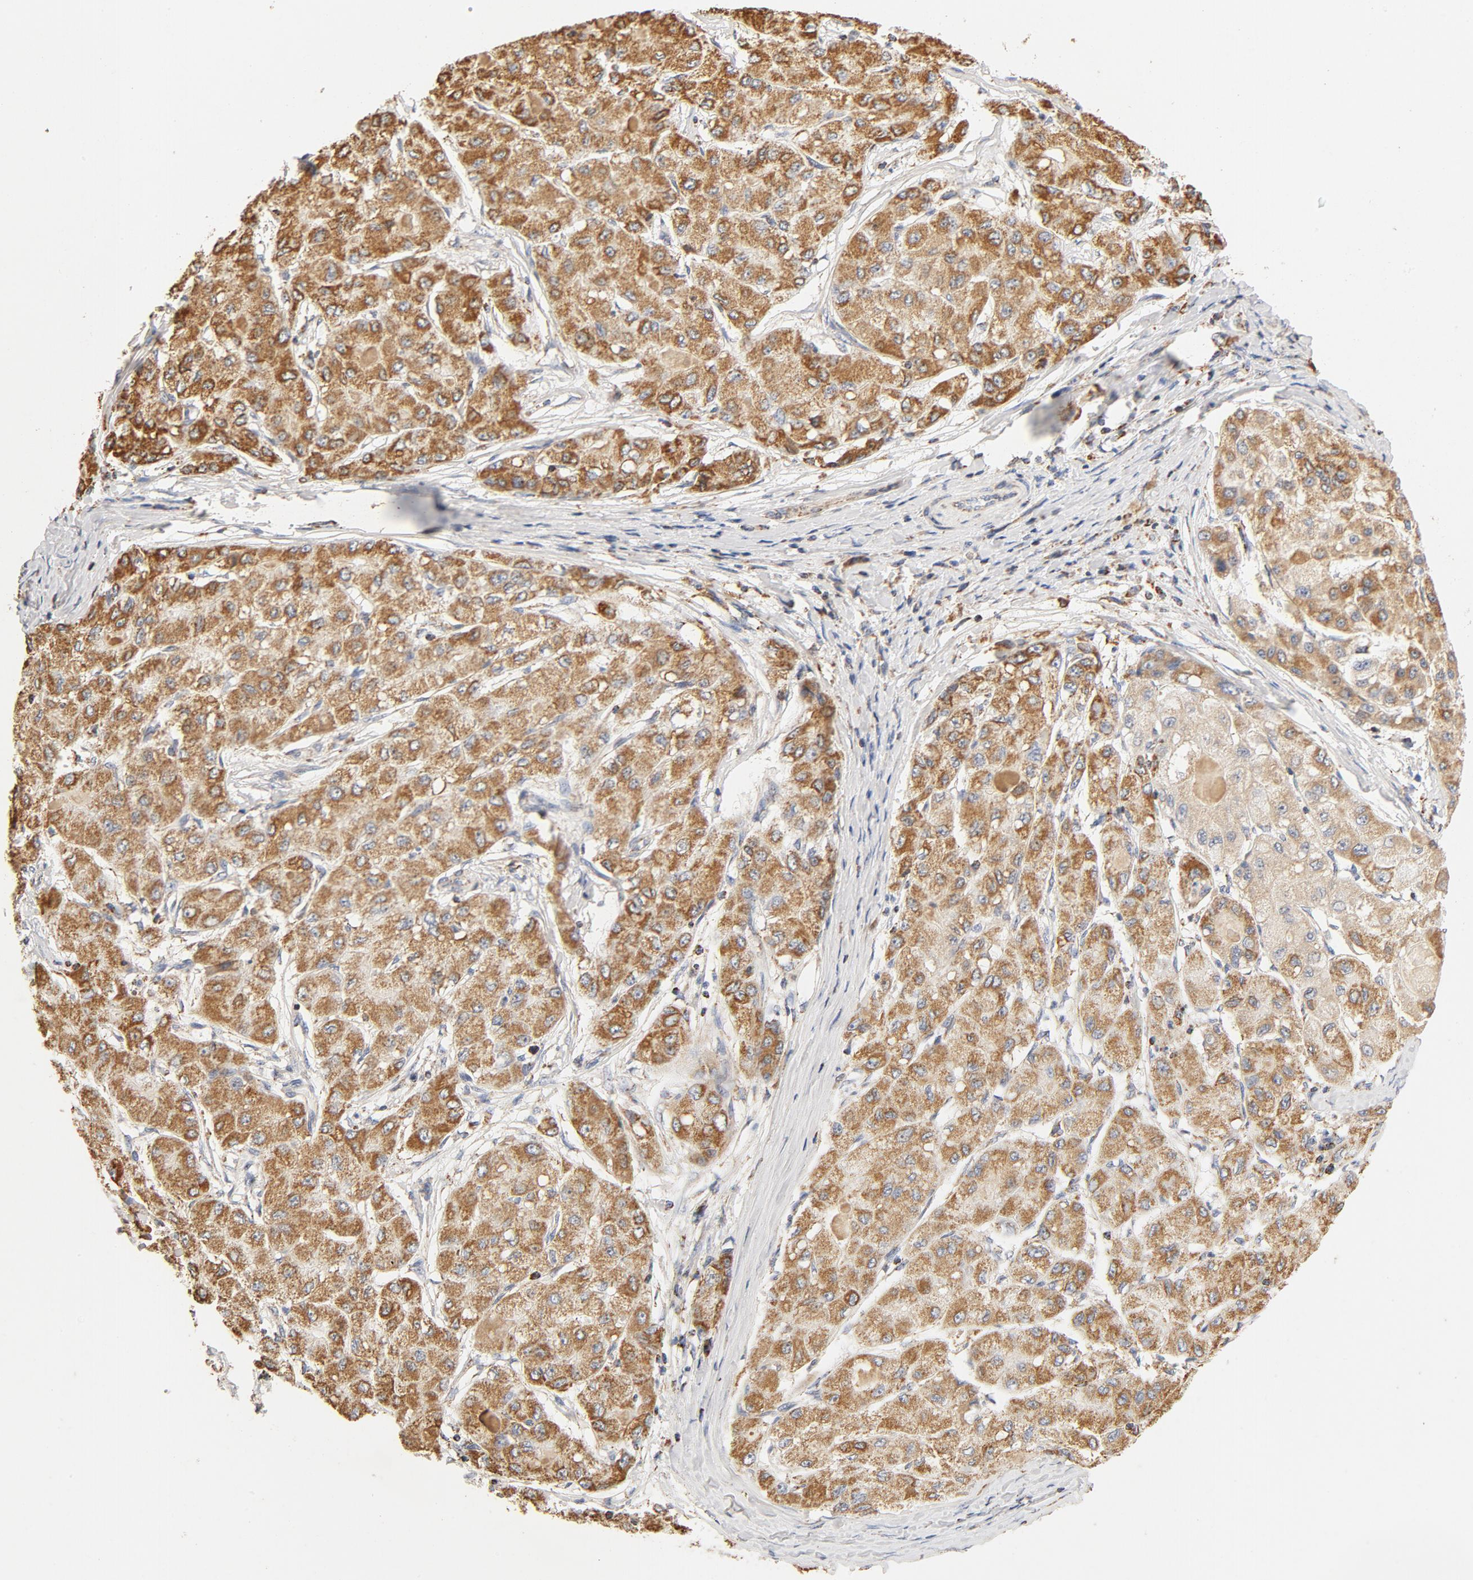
{"staining": {"intensity": "moderate", "quantity": ">75%", "location": "cytoplasmic/membranous"}, "tissue": "liver cancer", "cell_type": "Tumor cells", "image_type": "cancer", "snomed": [{"axis": "morphology", "description": "Carcinoma, Hepatocellular, NOS"}, {"axis": "topography", "description": "Liver"}], "caption": "Human hepatocellular carcinoma (liver) stained with a protein marker reveals moderate staining in tumor cells.", "gene": "COX4I1", "patient": {"sex": "male", "age": 80}}